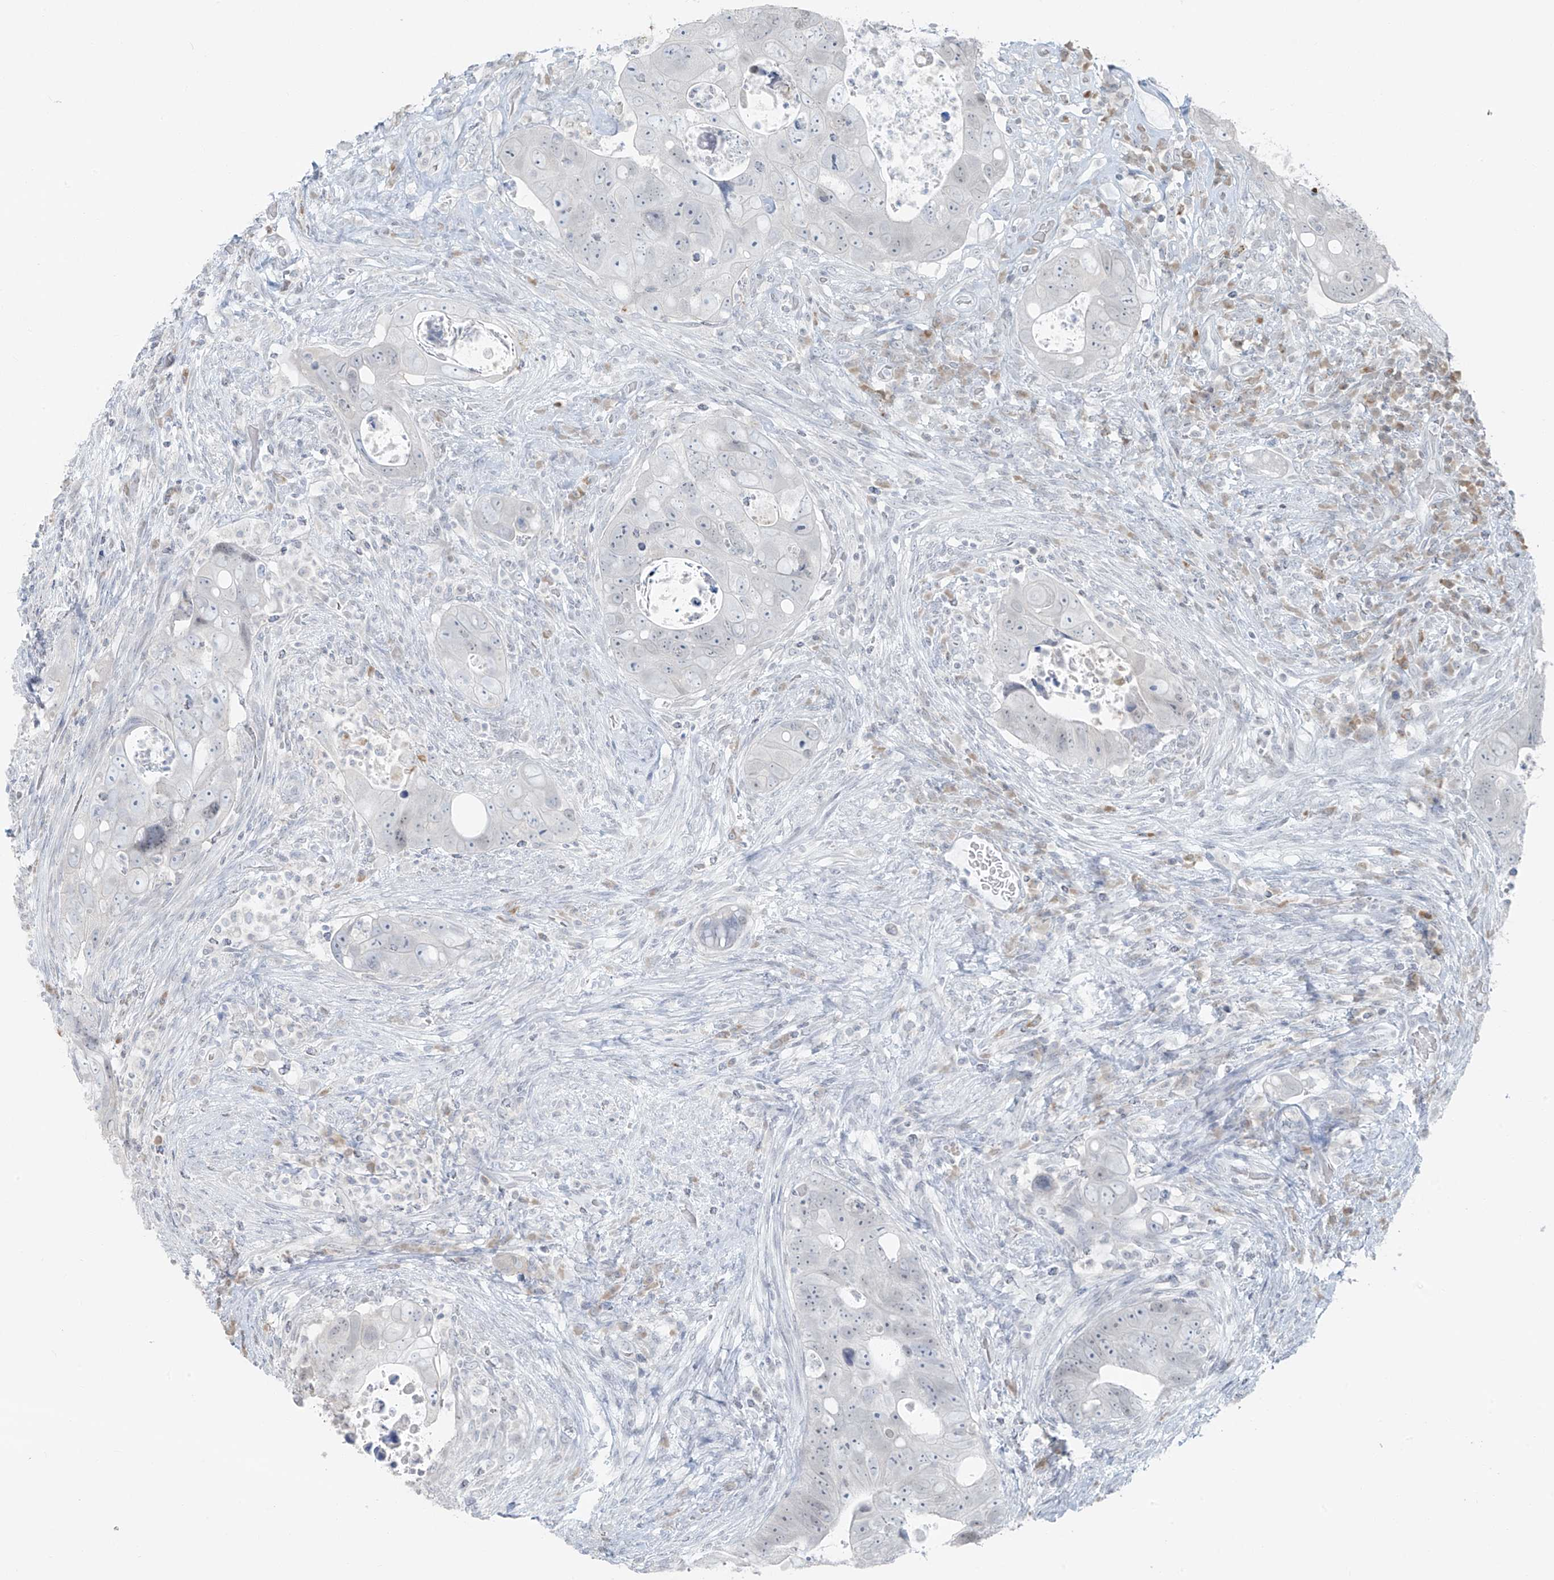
{"staining": {"intensity": "negative", "quantity": "none", "location": "none"}, "tissue": "colorectal cancer", "cell_type": "Tumor cells", "image_type": "cancer", "snomed": [{"axis": "morphology", "description": "Adenocarcinoma, NOS"}, {"axis": "topography", "description": "Rectum"}], "caption": "This is a histopathology image of IHC staining of colorectal adenocarcinoma, which shows no positivity in tumor cells.", "gene": "TTC22", "patient": {"sex": "male", "age": 59}}